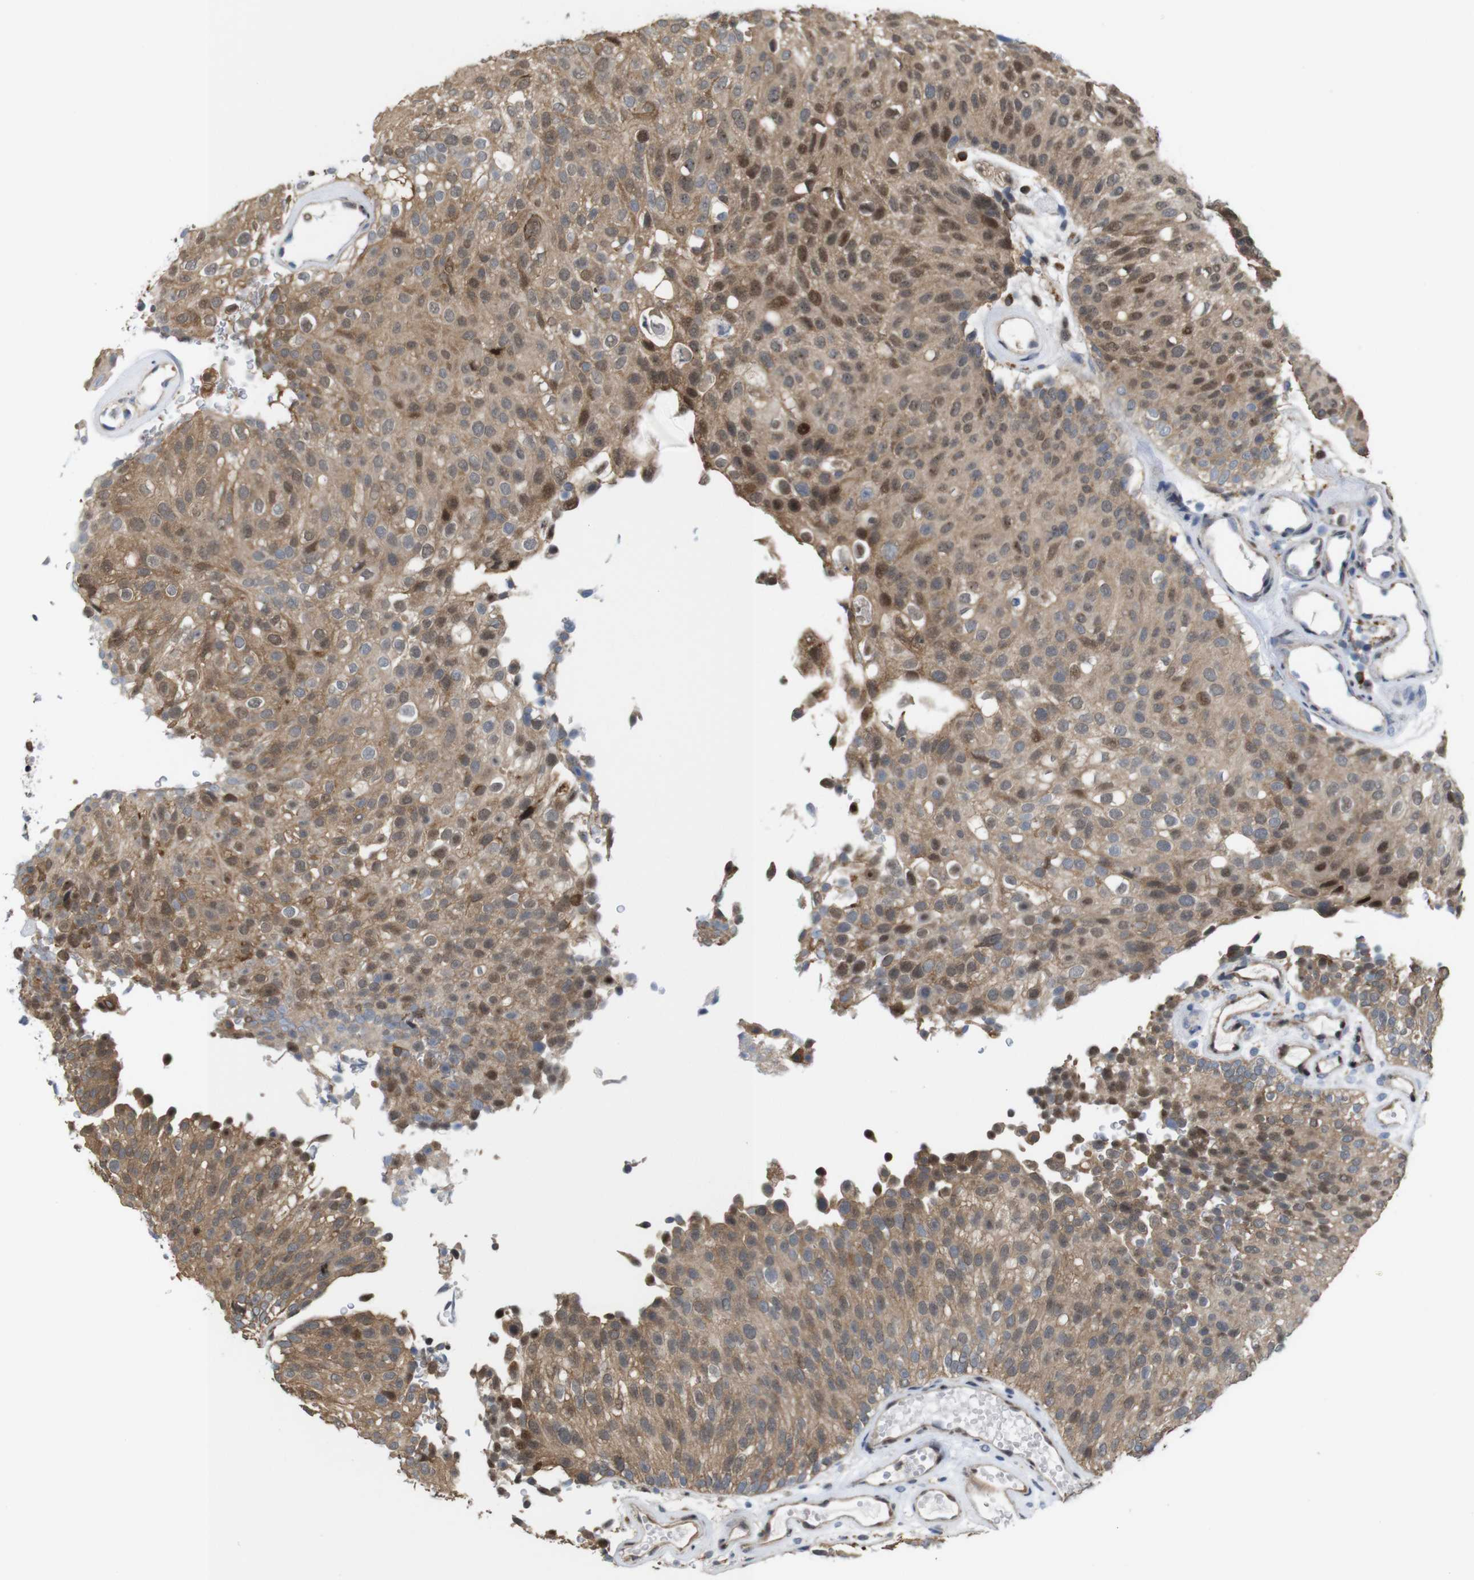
{"staining": {"intensity": "moderate", "quantity": ">75%", "location": "cytoplasmic/membranous,nuclear"}, "tissue": "urothelial cancer", "cell_type": "Tumor cells", "image_type": "cancer", "snomed": [{"axis": "morphology", "description": "Urothelial carcinoma, Low grade"}, {"axis": "topography", "description": "Urinary bladder"}], "caption": "Urothelial carcinoma (low-grade) stained with a protein marker exhibits moderate staining in tumor cells.", "gene": "PNMA8A", "patient": {"sex": "male", "age": 78}}